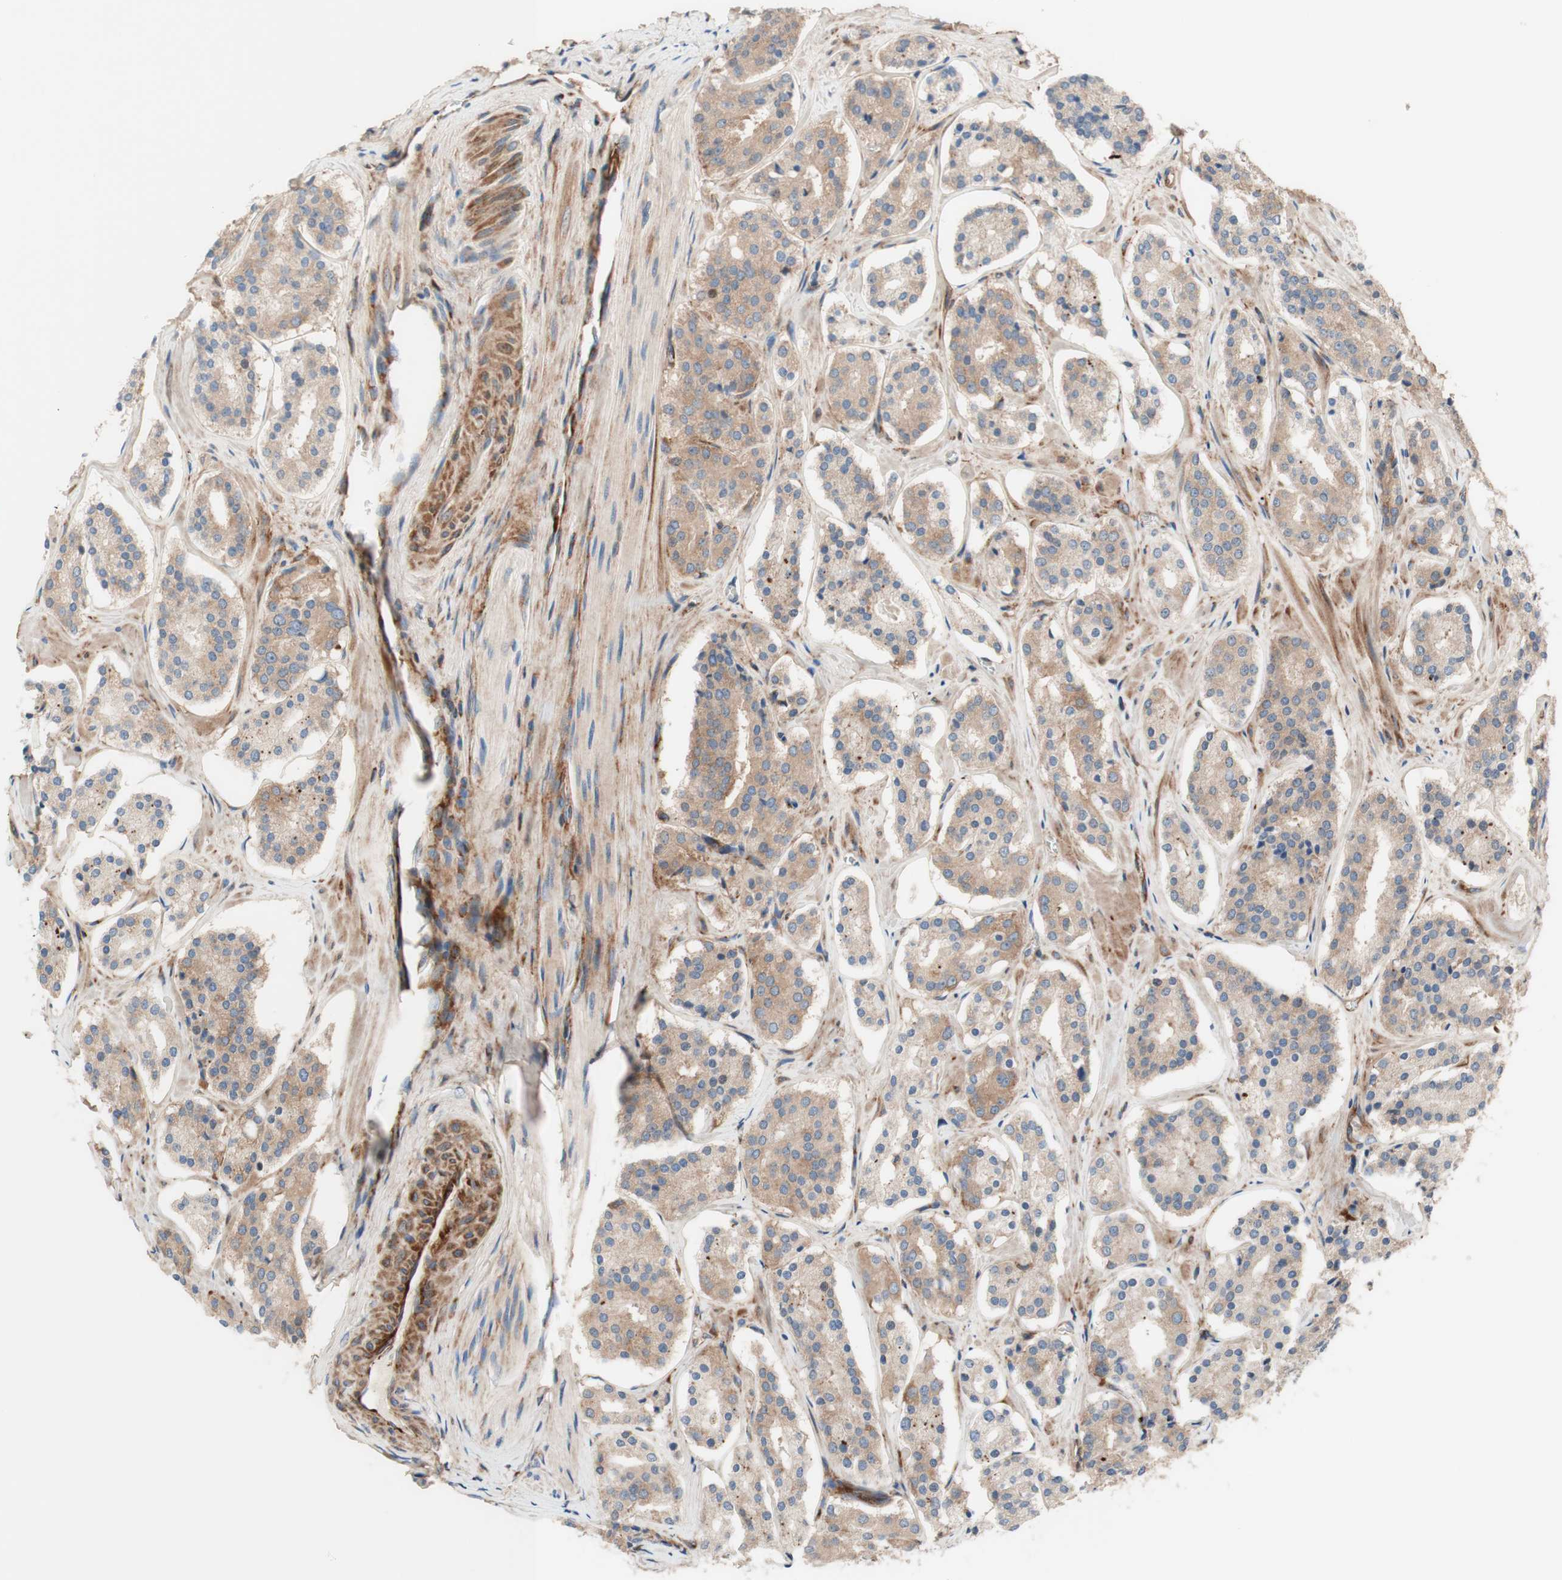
{"staining": {"intensity": "weak", "quantity": ">75%", "location": "cytoplasmic/membranous"}, "tissue": "prostate cancer", "cell_type": "Tumor cells", "image_type": "cancer", "snomed": [{"axis": "morphology", "description": "Adenocarcinoma, High grade"}, {"axis": "topography", "description": "Prostate"}], "caption": "Approximately >75% of tumor cells in human prostate cancer (high-grade adenocarcinoma) exhibit weak cytoplasmic/membranous protein staining as visualized by brown immunohistochemical staining.", "gene": "CCN4", "patient": {"sex": "male", "age": 60}}